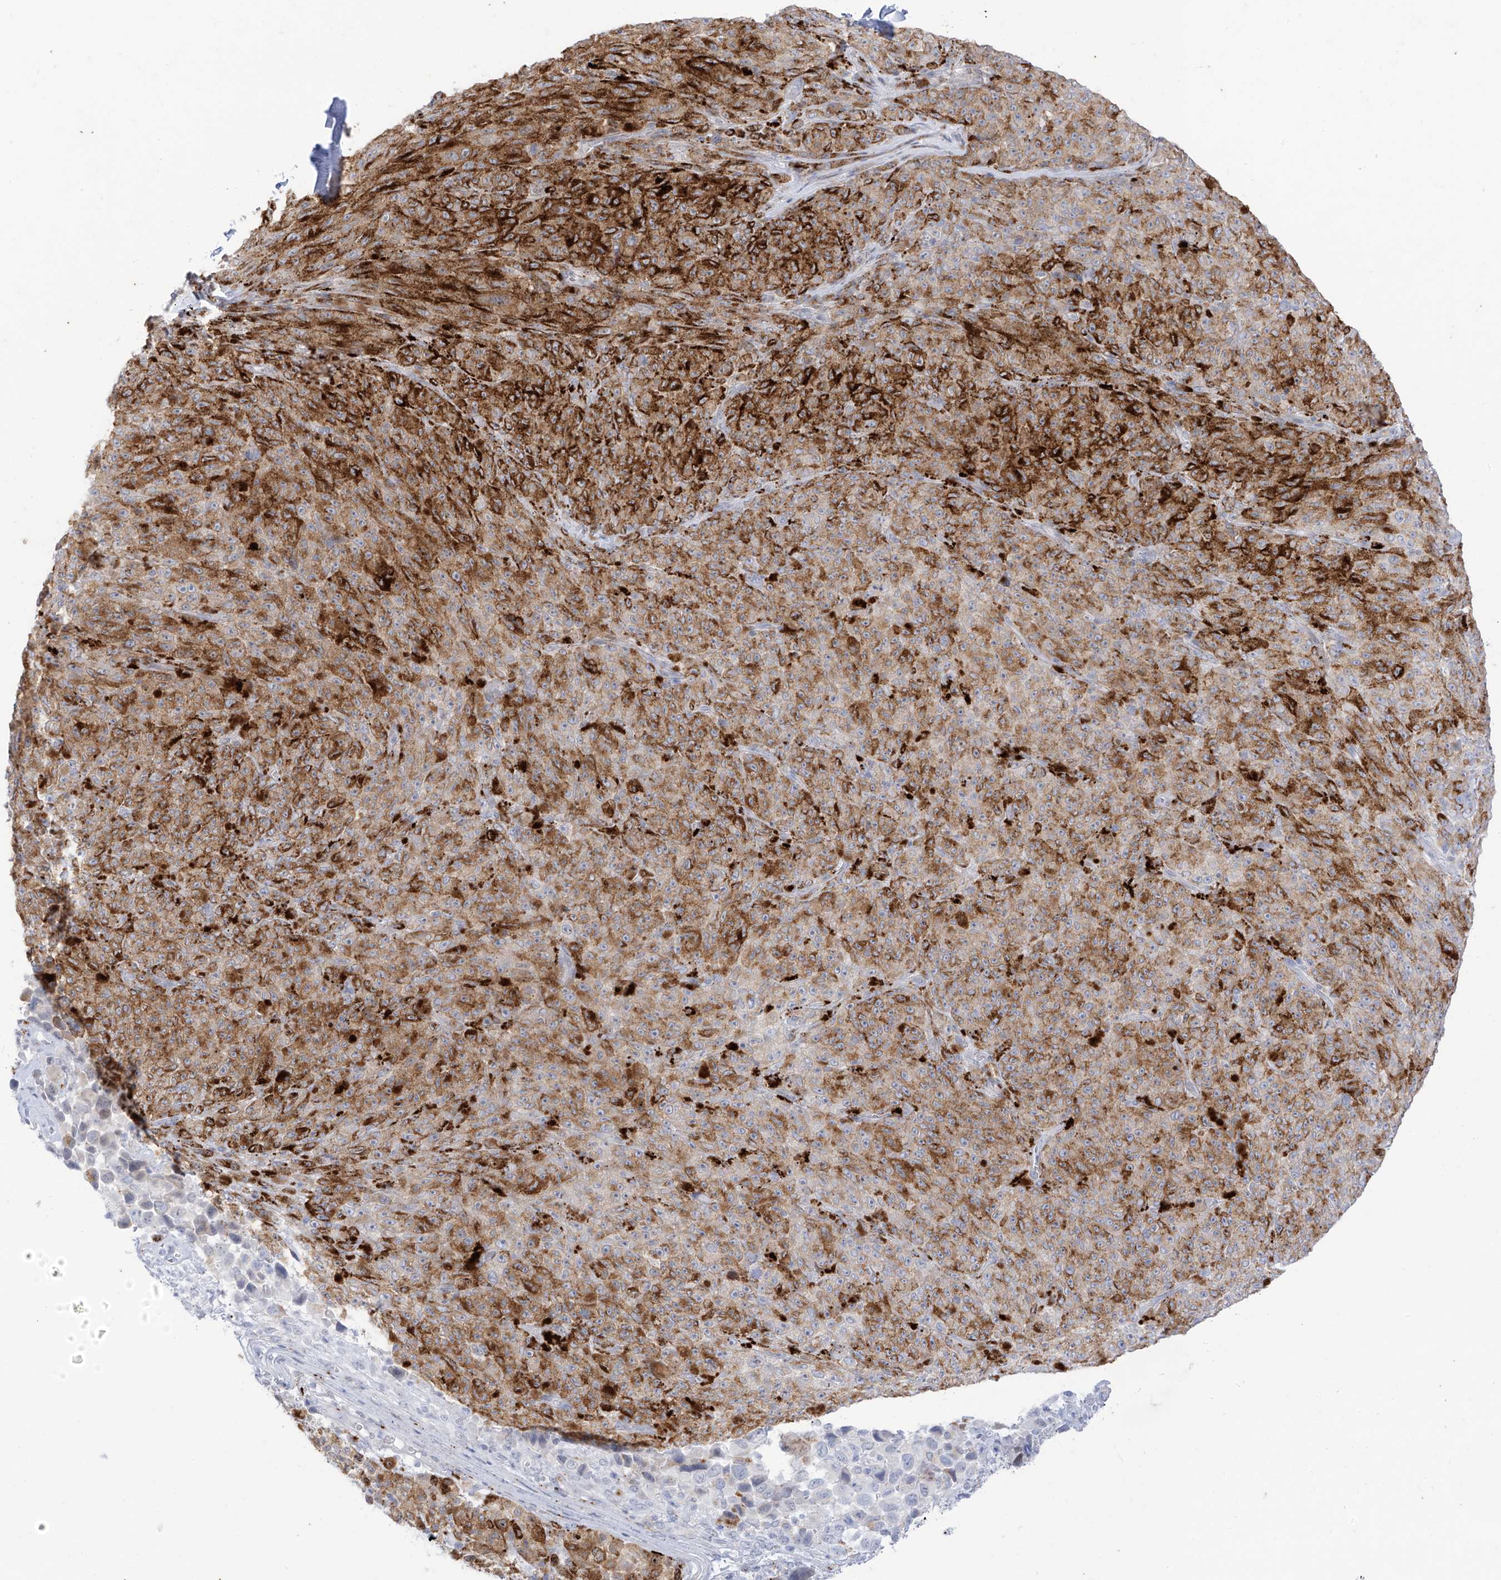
{"staining": {"intensity": "moderate", "quantity": ">75%", "location": "cytoplasmic/membranous"}, "tissue": "melanoma", "cell_type": "Tumor cells", "image_type": "cancer", "snomed": [{"axis": "morphology", "description": "Malignant melanoma, NOS"}, {"axis": "topography", "description": "Skin"}], "caption": "DAB (3,3'-diaminobenzidine) immunohistochemical staining of human malignant melanoma reveals moderate cytoplasmic/membranous protein expression in about >75% of tumor cells. The protein is stained brown, and the nuclei are stained in blue (DAB IHC with brightfield microscopy, high magnification).", "gene": "PSPH", "patient": {"sex": "female", "age": 82}}